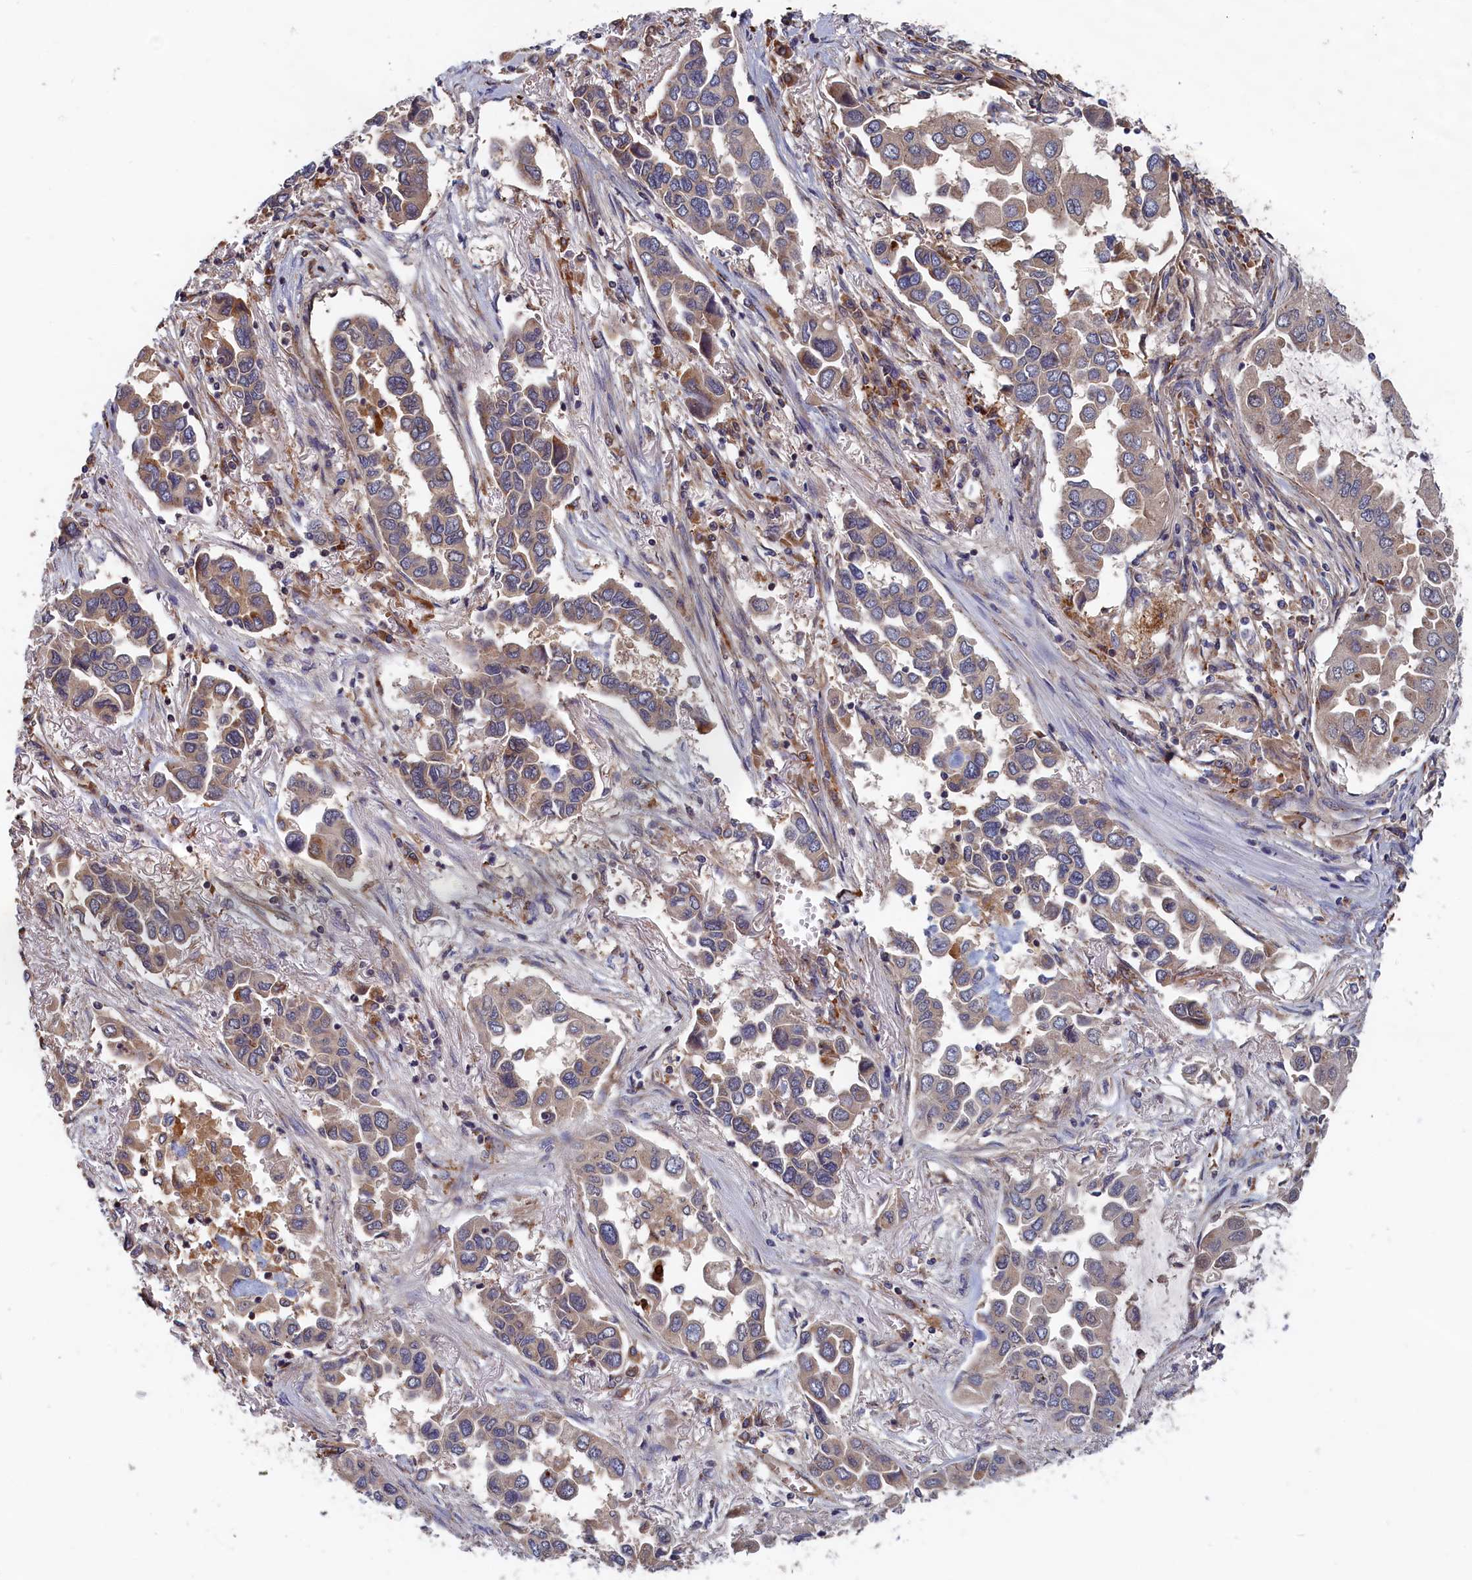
{"staining": {"intensity": "weak", "quantity": "25%-75%", "location": "cytoplasmic/membranous"}, "tissue": "lung cancer", "cell_type": "Tumor cells", "image_type": "cancer", "snomed": [{"axis": "morphology", "description": "Adenocarcinoma, NOS"}, {"axis": "topography", "description": "Lung"}], "caption": "The histopathology image reveals staining of lung cancer (adenocarcinoma), revealing weak cytoplasmic/membranous protein staining (brown color) within tumor cells. The staining was performed using DAB, with brown indicating positive protein expression. Nuclei are stained blue with hematoxylin.", "gene": "TRAPPC2L", "patient": {"sex": "female", "age": 76}}